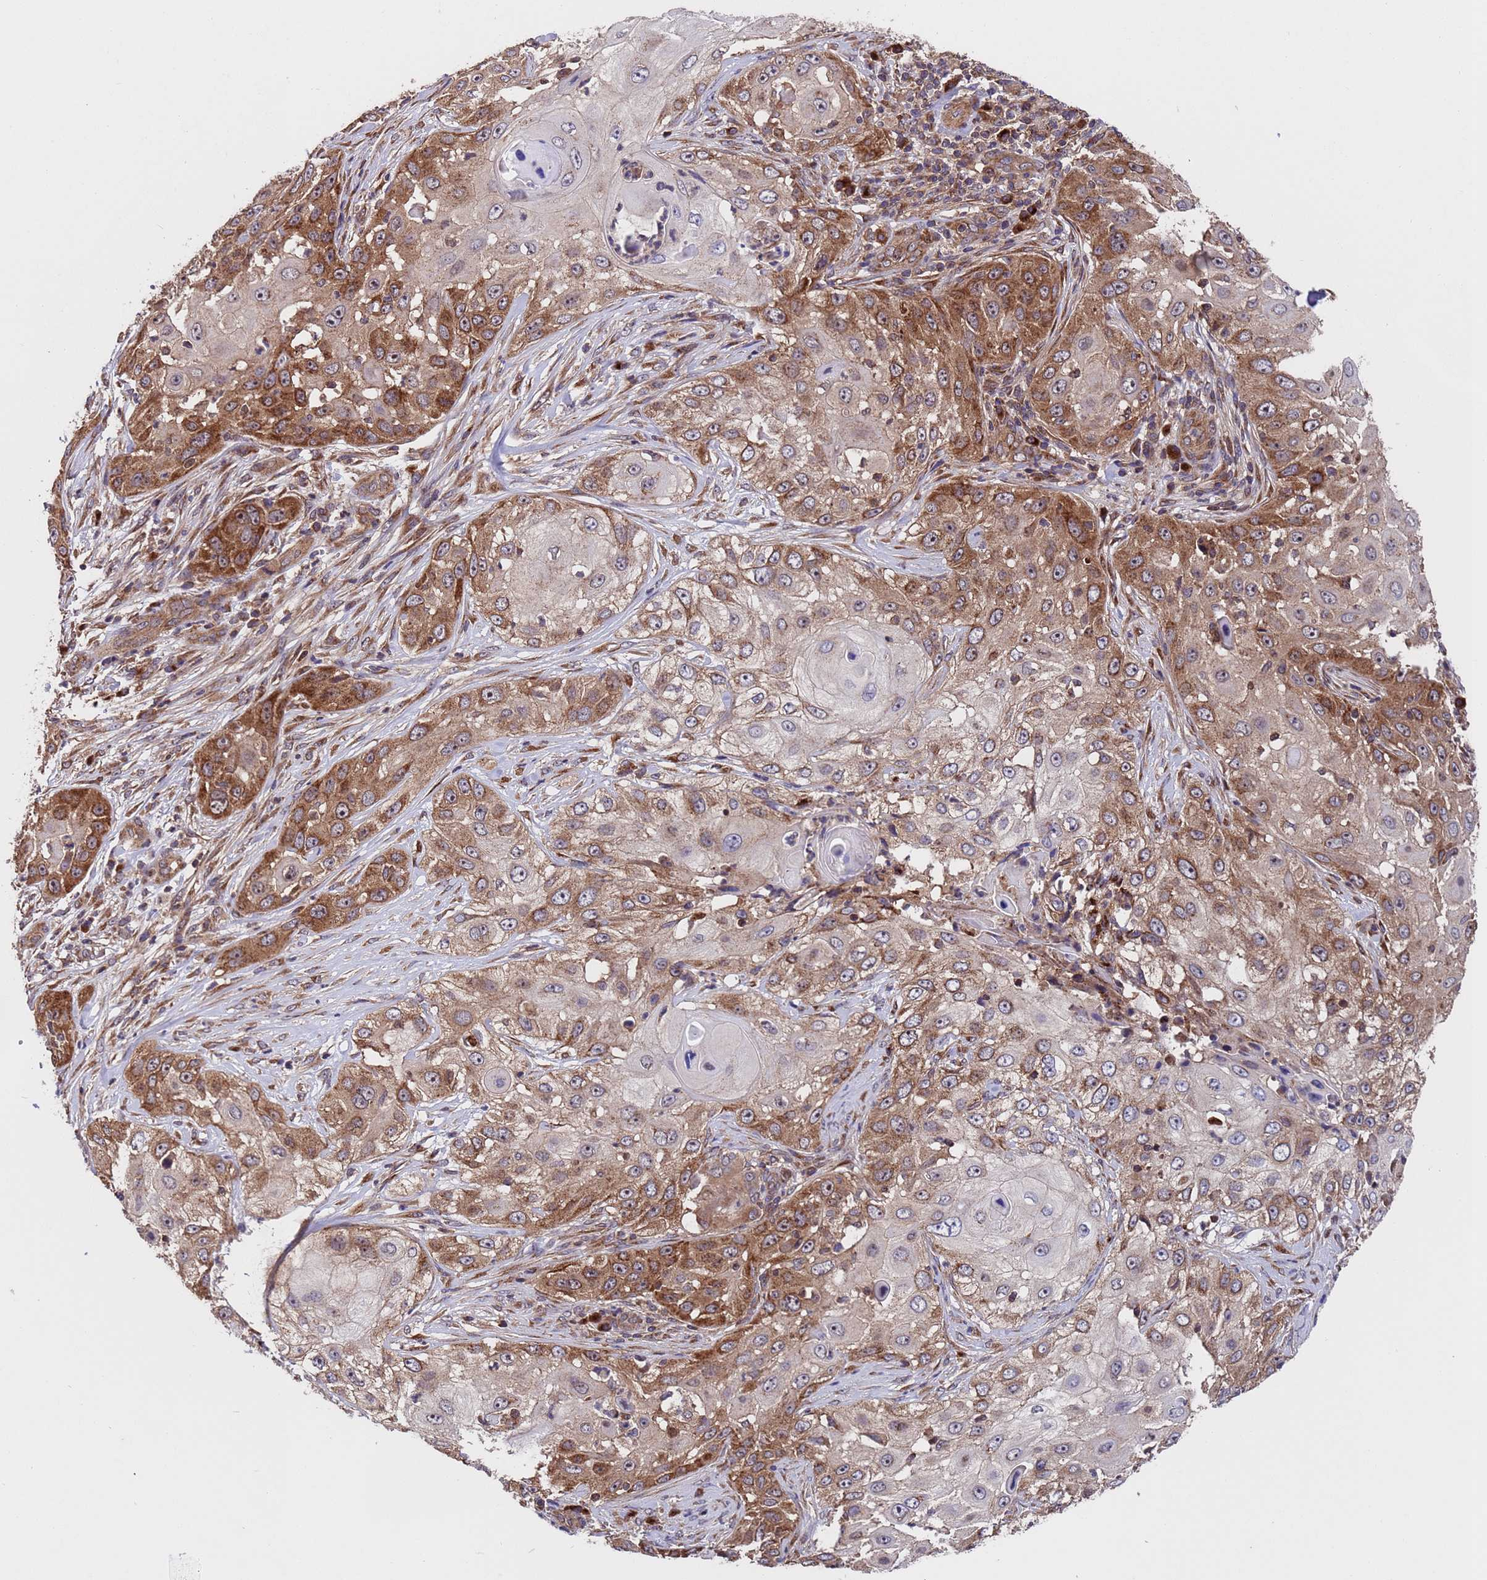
{"staining": {"intensity": "moderate", "quantity": ">75%", "location": "cytoplasmic/membranous"}, "tissue": "skin cancer", "cell_type": "Tumor cells", "image_type": "cancer", "snomed": [{"axis": "morphology", "description": "Squamous cell carcinoma, NOS"}, {"axis": "topography", "description": "Skin"}], "caption": "Immunohistochemistry (IHC) image of human squamous cell carcinoma (skin) stained for a protein (brown), which demonstrates medium levels of moderate cytoplasmic/membranous expression in about >75% of tumor cells.", "gene": "TSR3", "patient": {"sex": "female", "age": 44}}